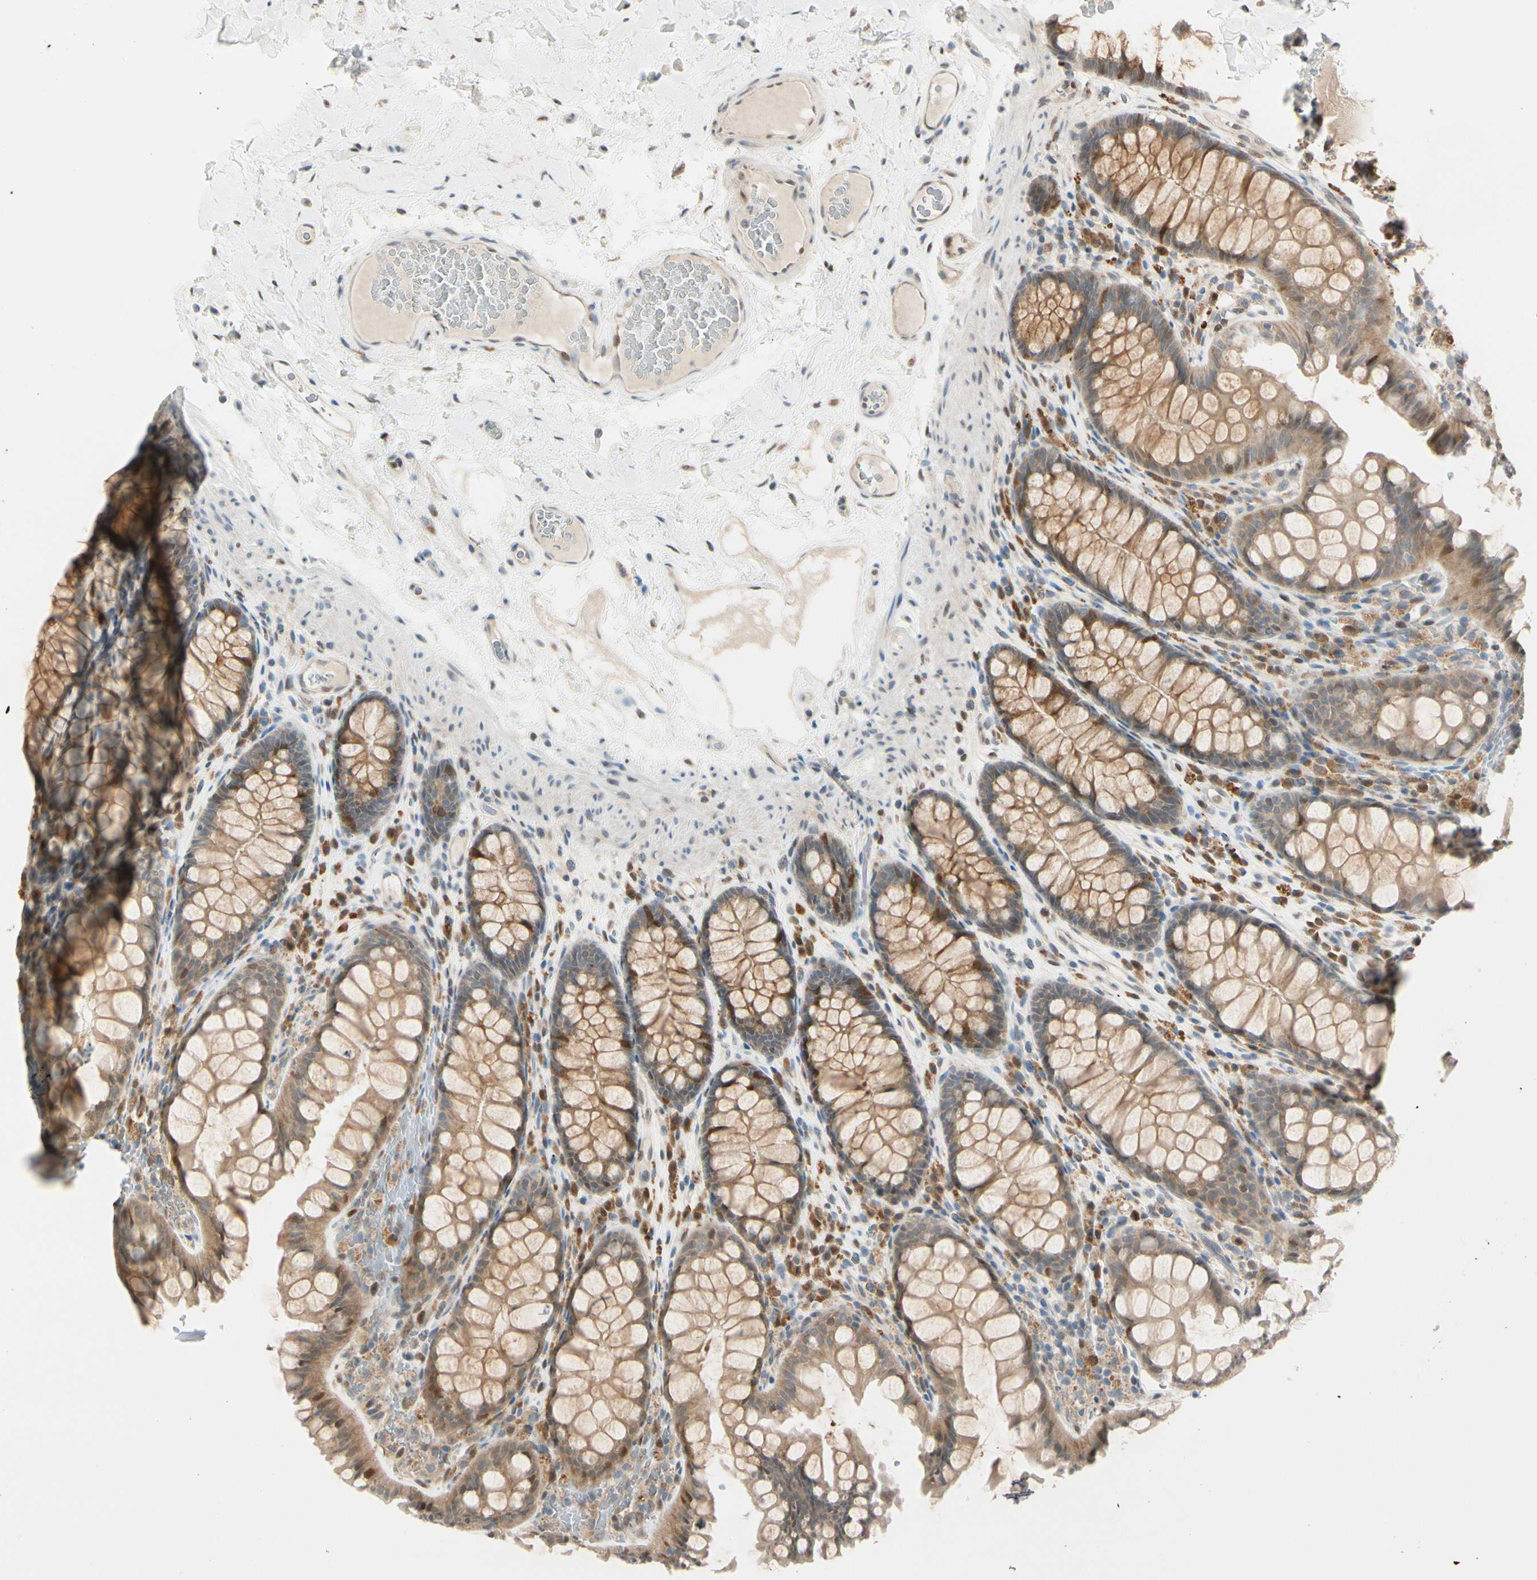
{"staining": {"intensity": "negative", "quantity": "none", "location": "none"}, "tissue": "colon", "cell_type": "Endothelial cells", "image_type": "normal", "snomed": [{"axis": "morphology", "description": "Normal tissue, NOS"}, {"axis": "topography", "description": "Colon"}], "caption": "Immunohistochemistry (IHC) photomicrograph of unremarkable human colon stained for a protein (brown), which displays no staining in endothelial cells.", "gene": "PTTG1", "patient": {"sex": "female", "age": 55}}